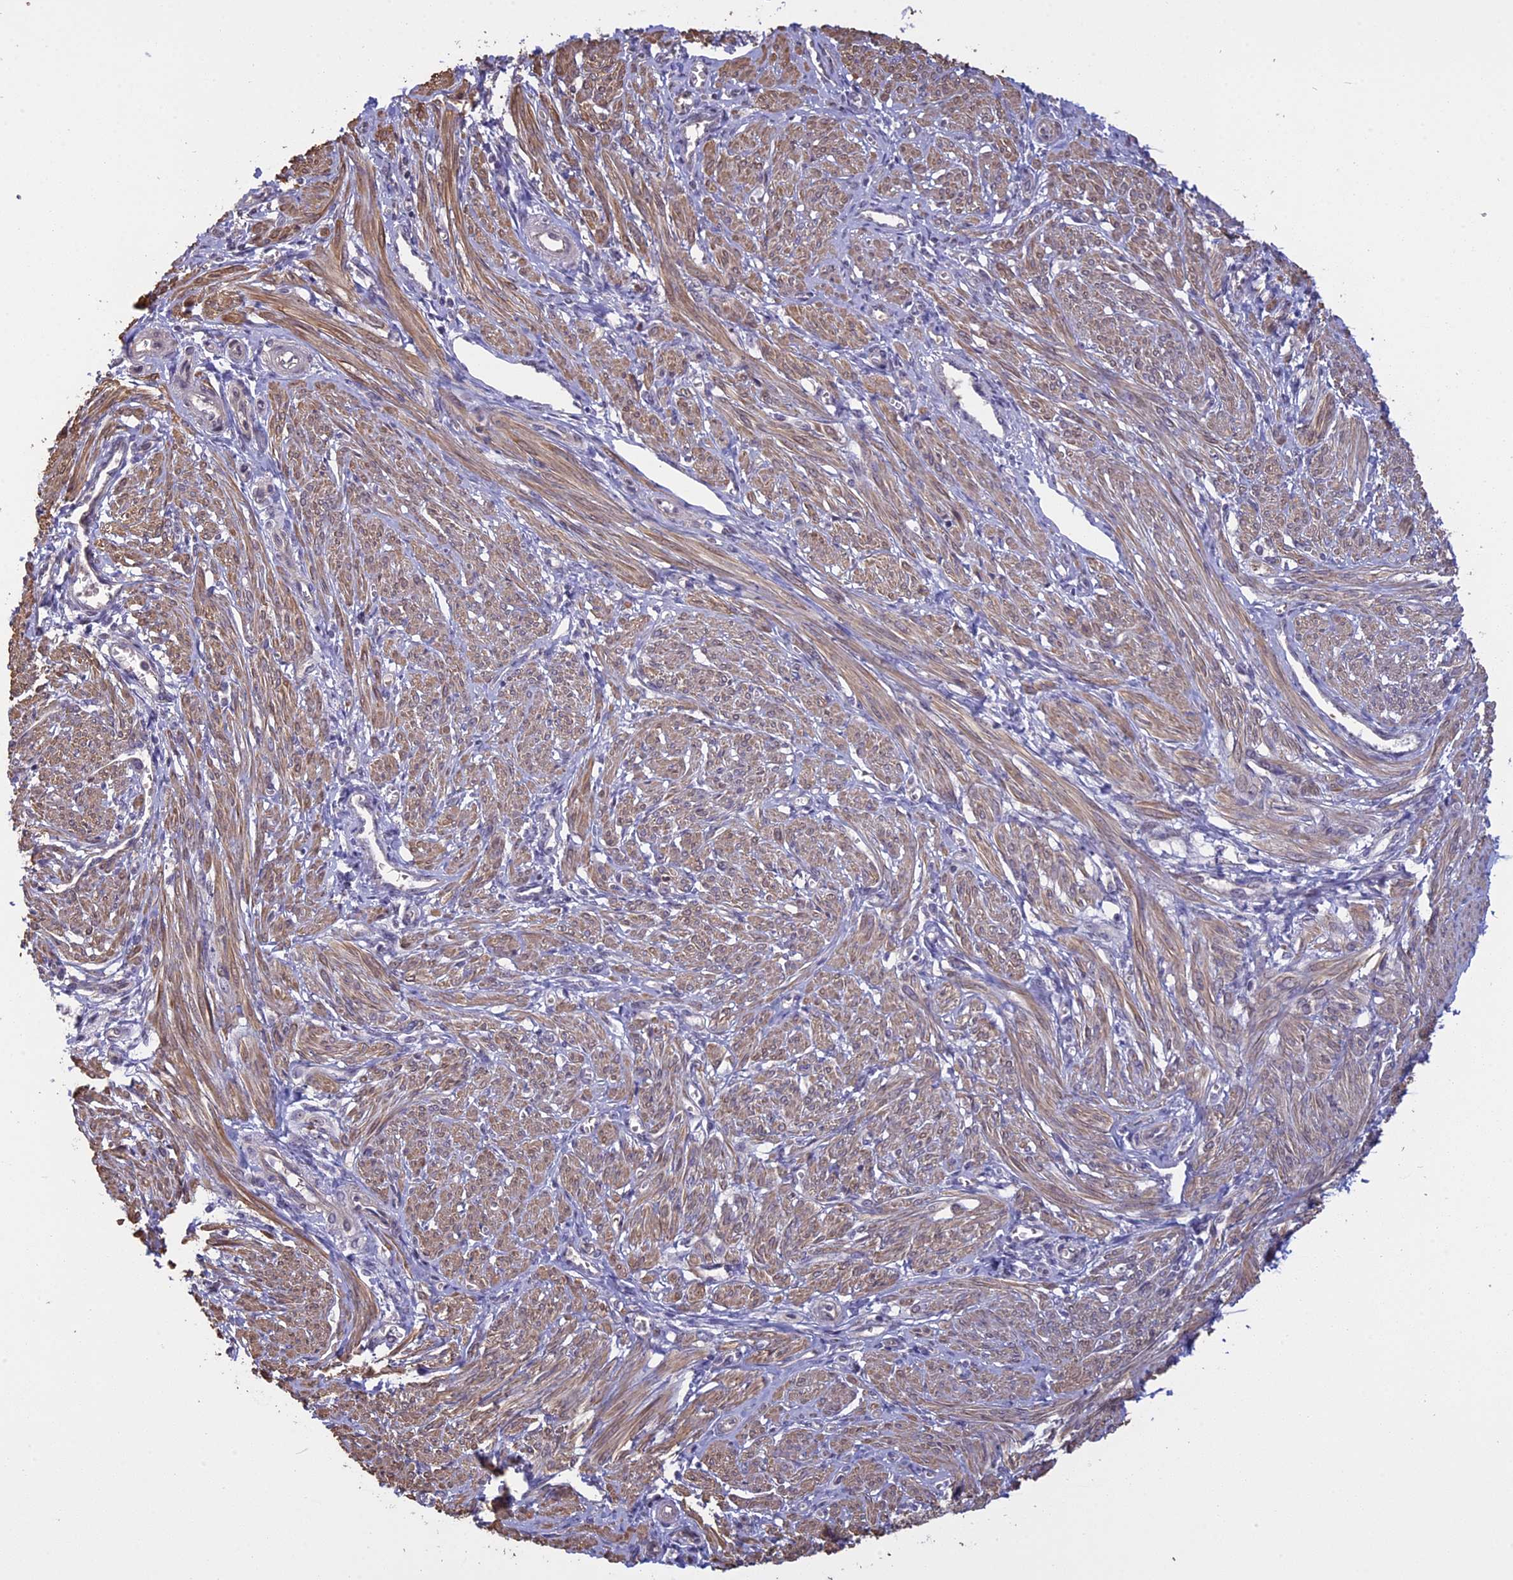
{"staining": {"intensity": "moderate", "quantity": "25%-75%", "location": "cytoplasmic/membranous"}, "tissue": "smooth muscle", "cell_type": "Smooth muscle cells", "image_type": "normal", "snomed": [{"axis": "morphology", "description": "Normal tissue, NOS"}, {"axis": "topography", "description": "Smooth muscle"}], "caption": "Immunohistochemical staining of benign human smooth muscle shows moderate cytoplasmic/membranous protein positivity in approximately 25%-75% of smooth muscle cells.", "gene": "MGA", "patient": {"sex": "female", "age": 39}}